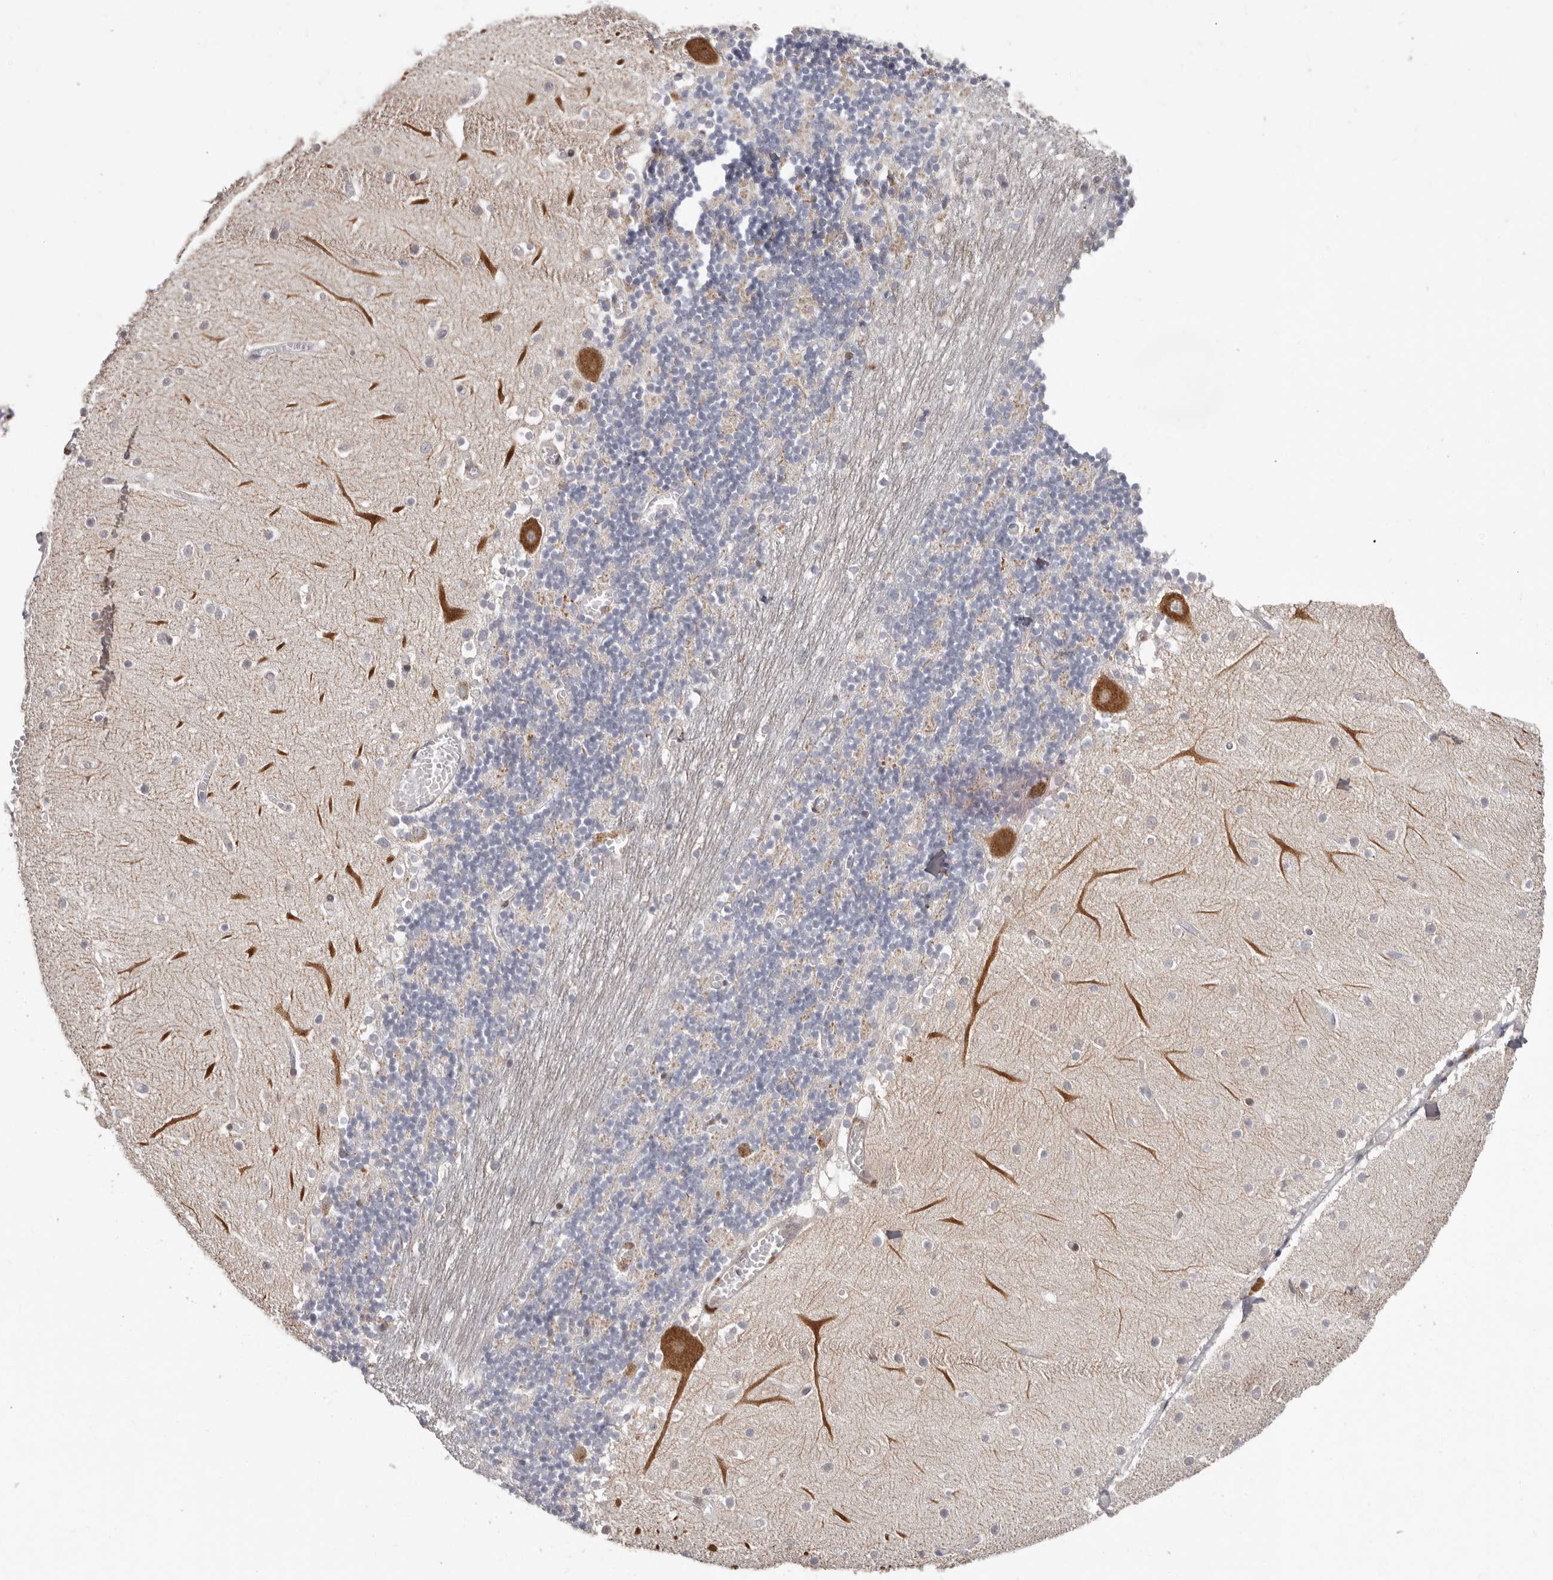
{"staining": {"intensity": "strong", "quantity": ">75%", "location": "nuclear"}, "tissue": "cerebellum", "cell_type": "Cells in granular layer", "image_type": "normal", "snomed": [{"axis": "morphology", "description": "Normal tissue, NOS"}, {"axis": "topography", "description": "Cerebellum"}], "caption": "A histopathology image of human cerebellum stained for a protein displays strong nuclear brown staining in cells in granular layer.", "gene": "SMAD7", "patient": {"sex": "female", "age": 28}}